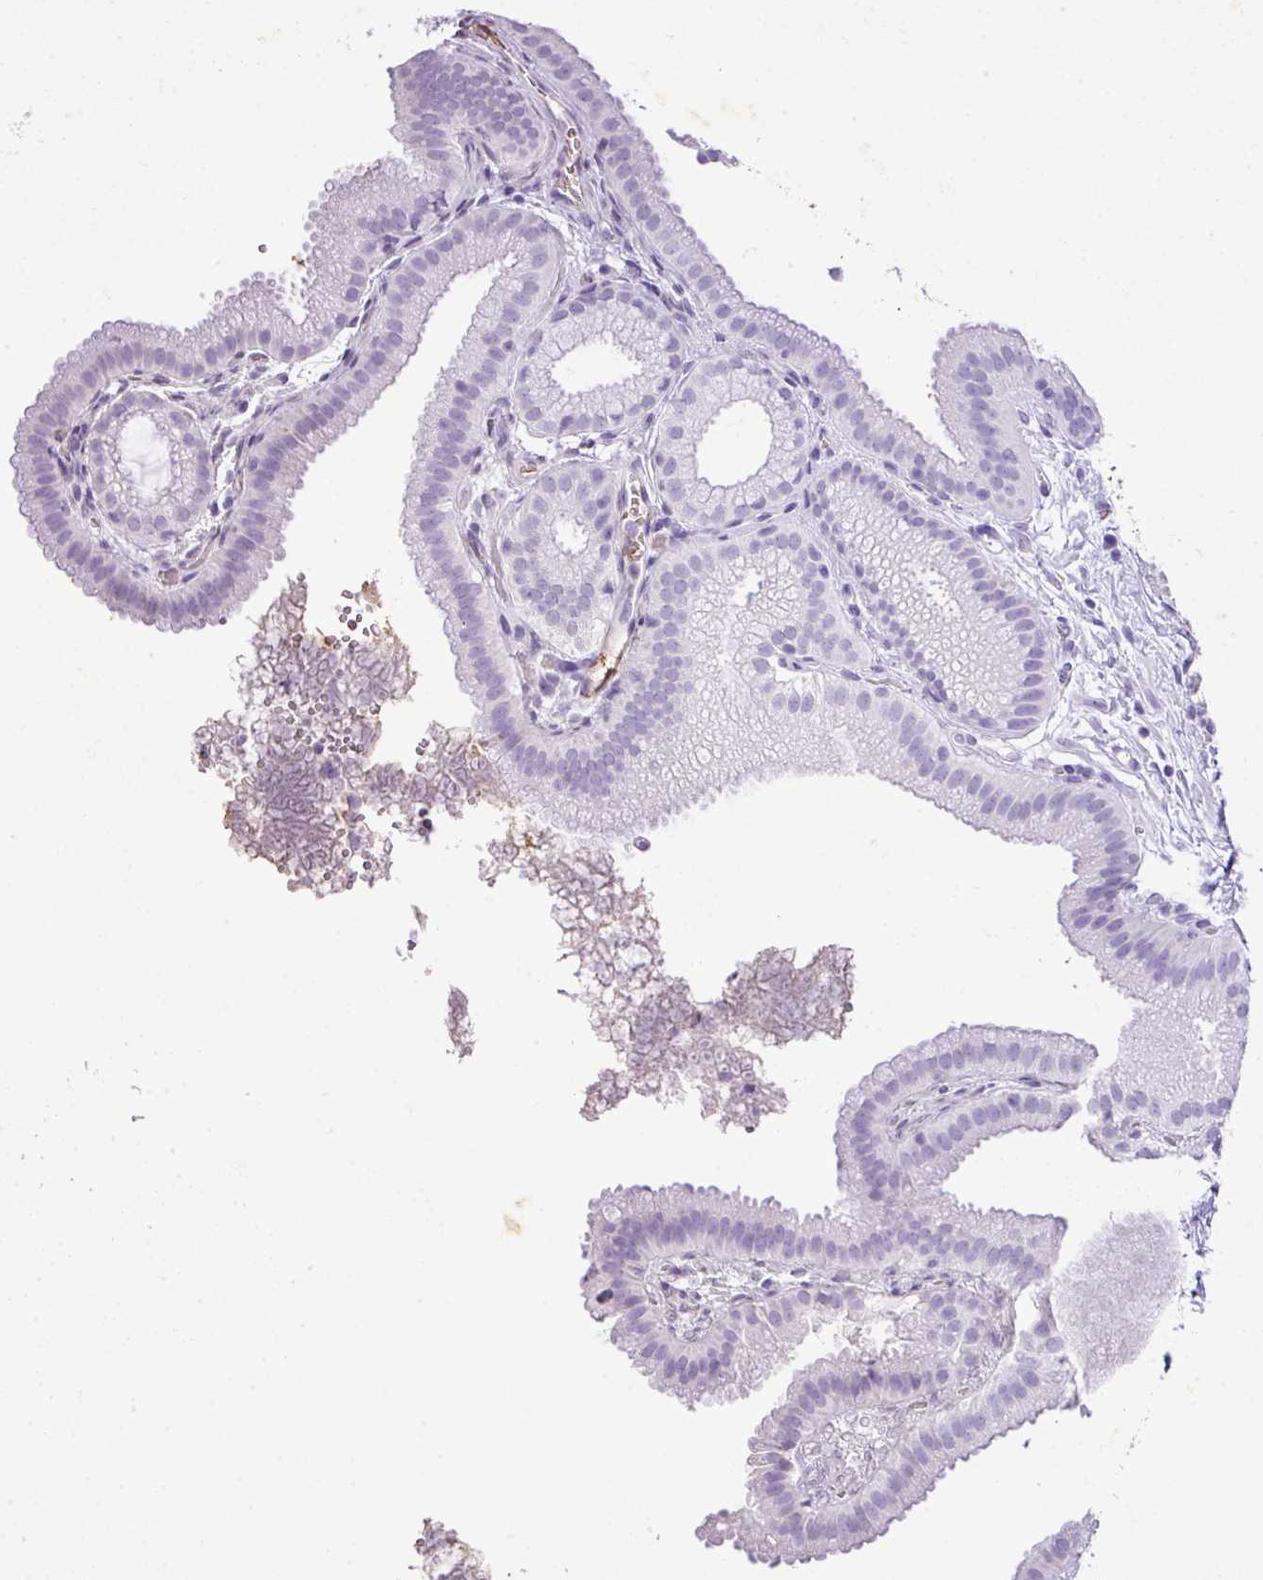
{"staining": {"intensity": "negative", "quantity": "none", "location": "none"}, "tissue": "gallbladder", "cell_type": "Glandular cells", "image_type": "normal", "snomed": [{"axis": "morphology", "description": "Normal tissue, NOS"}, {"axis": "topography", "description": "Gallbladder"}], "caption": "Immunohistochemistry of unremarkable human gallbladder displays no expression in glandular cells.", "gene": "KCNJ11", "patient": {"sex": "female", "age": 63}}